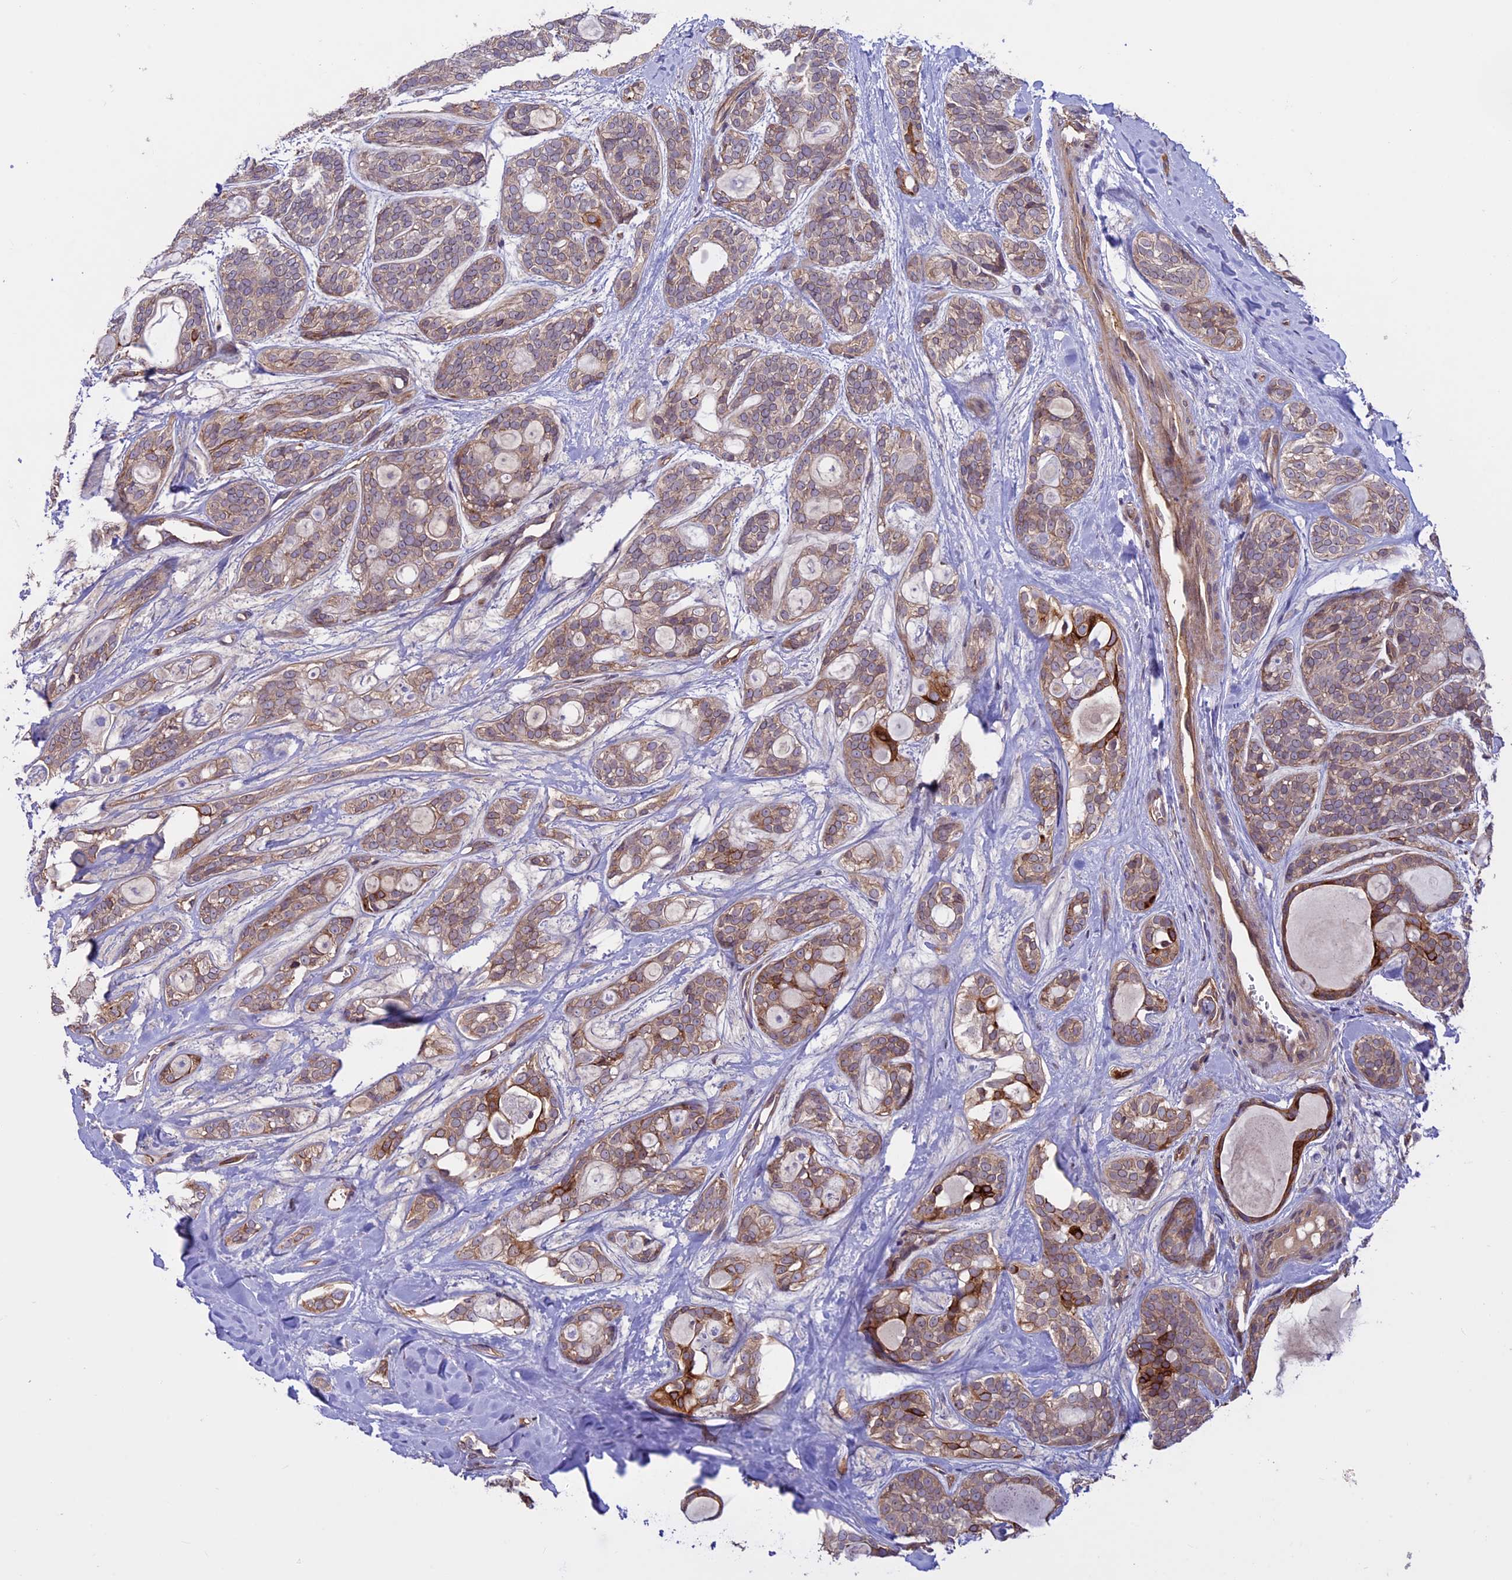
{"staining": {"intensity": "moderate", "quantity": "25%-75%", "location": "cytoplasmic/membranous"}, "tissue": "head and neck cancer", "cell_type": "Tumor cells", "image_type": "cancer", "snomed": [{"axis": "morphology", "description": "Adenocarcinoma, NOS"}, {"axis": "topography", "description": "Head-Neck"}], "caption": "Immunohistochemistry (IHC) histopathology image of human head and neck cancer stained for a protein (brown), which shows medium levels of moderate cytoplasmic/membranous expression in approximately 25%-75% of tumor cells.", "gene": "CCDC125", "patient": {"sex": "male", "age": 66}}